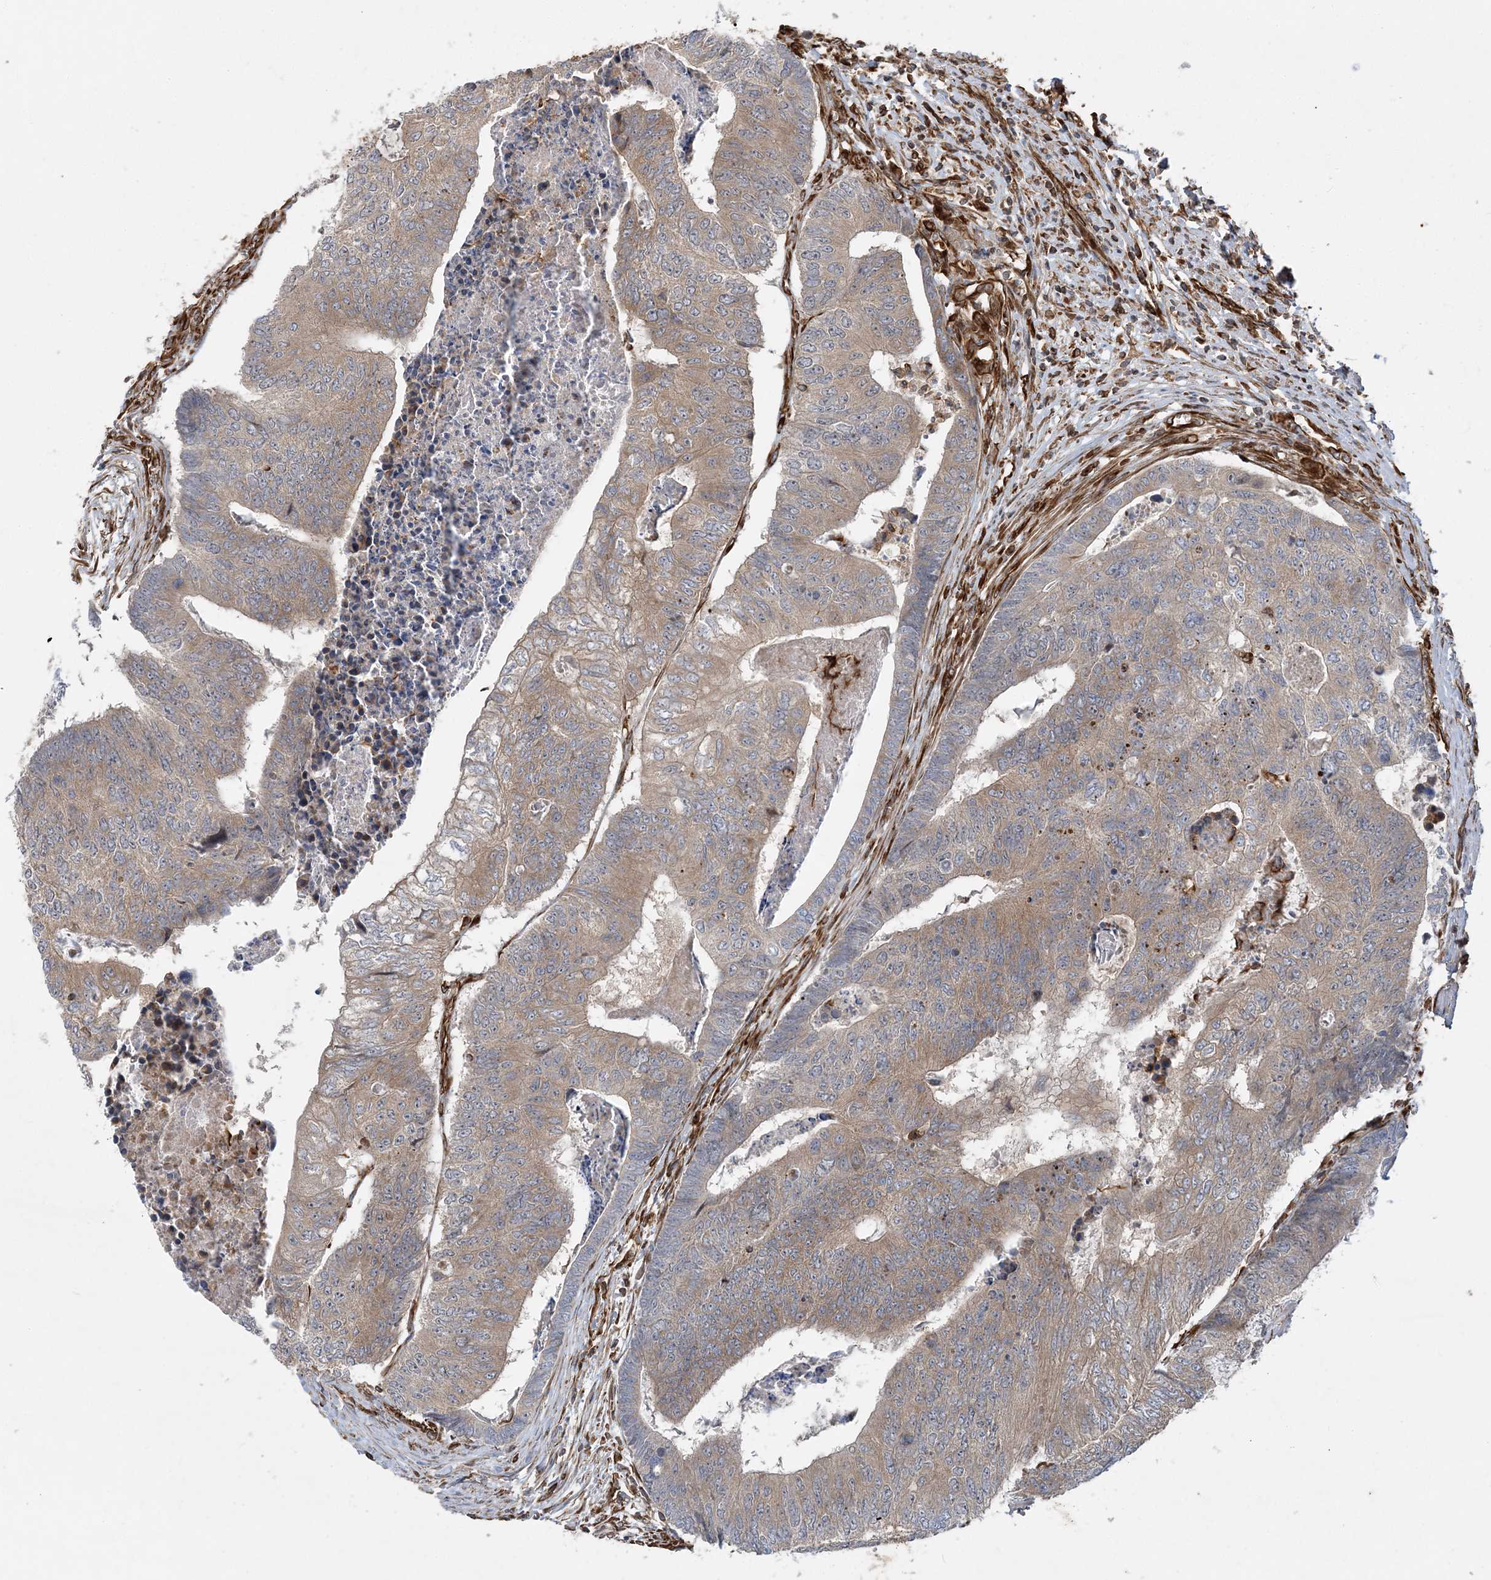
{"staining": {"intensity": "moderate", "quantity": "25%-75%", "location": "cytoplasmic/membranous"}, "tissue": "colorectal cancer", "cell_type": "Tumor cells", "image_type": "cancer", "snomed": [{"axis": "morphology", "description": "Adenocarcinoma, NOS"}, {"axis": "topography", "description": "Colon"}], "caption": "Moderate cytoplasmic/membranous protein expression is seen in approximately 25%-75% of tumor cells in adenocarcinoma (colorectal). The protein of interest is shown in brown color, while the nuclei are stained blue.", "gene": "FAM114A2", "patient": {"sex": "female", "age": 67}}